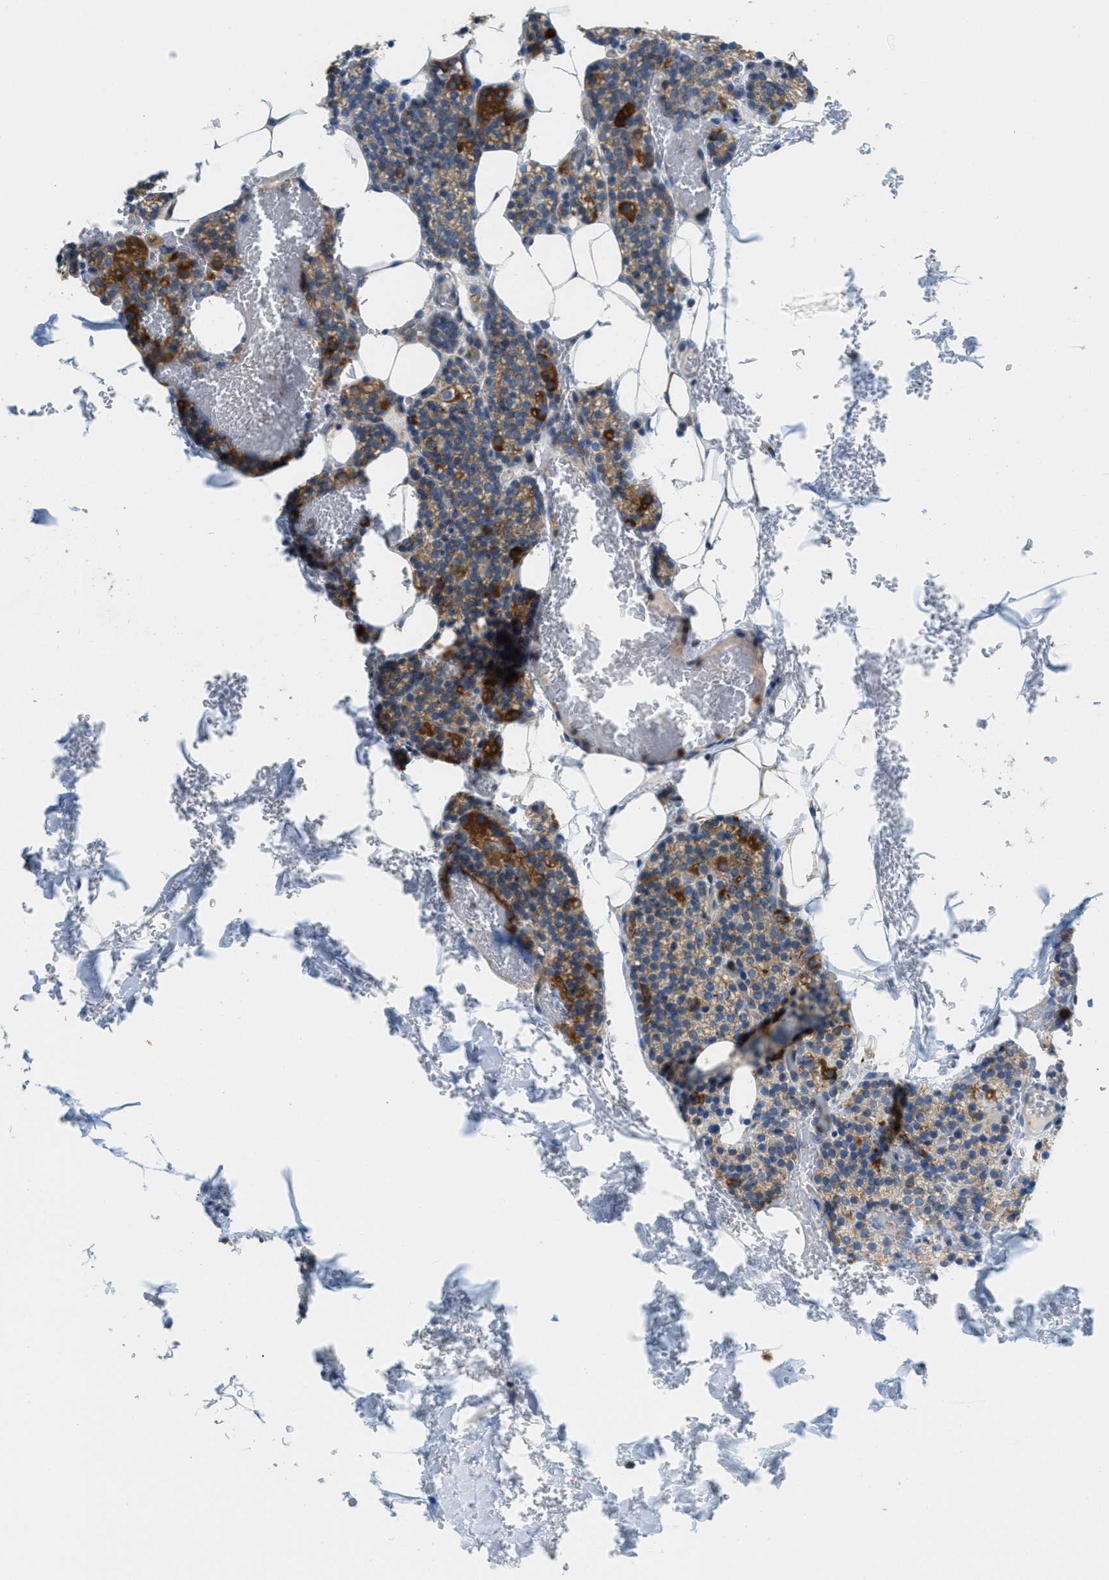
{"staining": {"intensity": "moderate", "quantity": ">75%", "location": "cytoplasmic/membranous"}, "tissue": "parathyroid gland", "cell_type": "Glandular cells", "image_type": "normal", "snomed": [{"axis": "morphology", "description": "Normal tissue, NOS"}, {"axis": "morphology", "description": "Inflammation chronic"}, {"axis": "morphology", "description": "Goiter, colloid"}, {"axis": "topography", "description": "Thyroid gland"}, {"axis": "topography", "description": "Parathyroid gland"}], "caption": "A high-resolution image shows IHC staining of normal parathyroid gland, which reveals moderate cytoplasmic/membranous expression in about >75% of glandular cells.", "gene": "RFFL", "patient": {"sex": "male", "age": 65}}